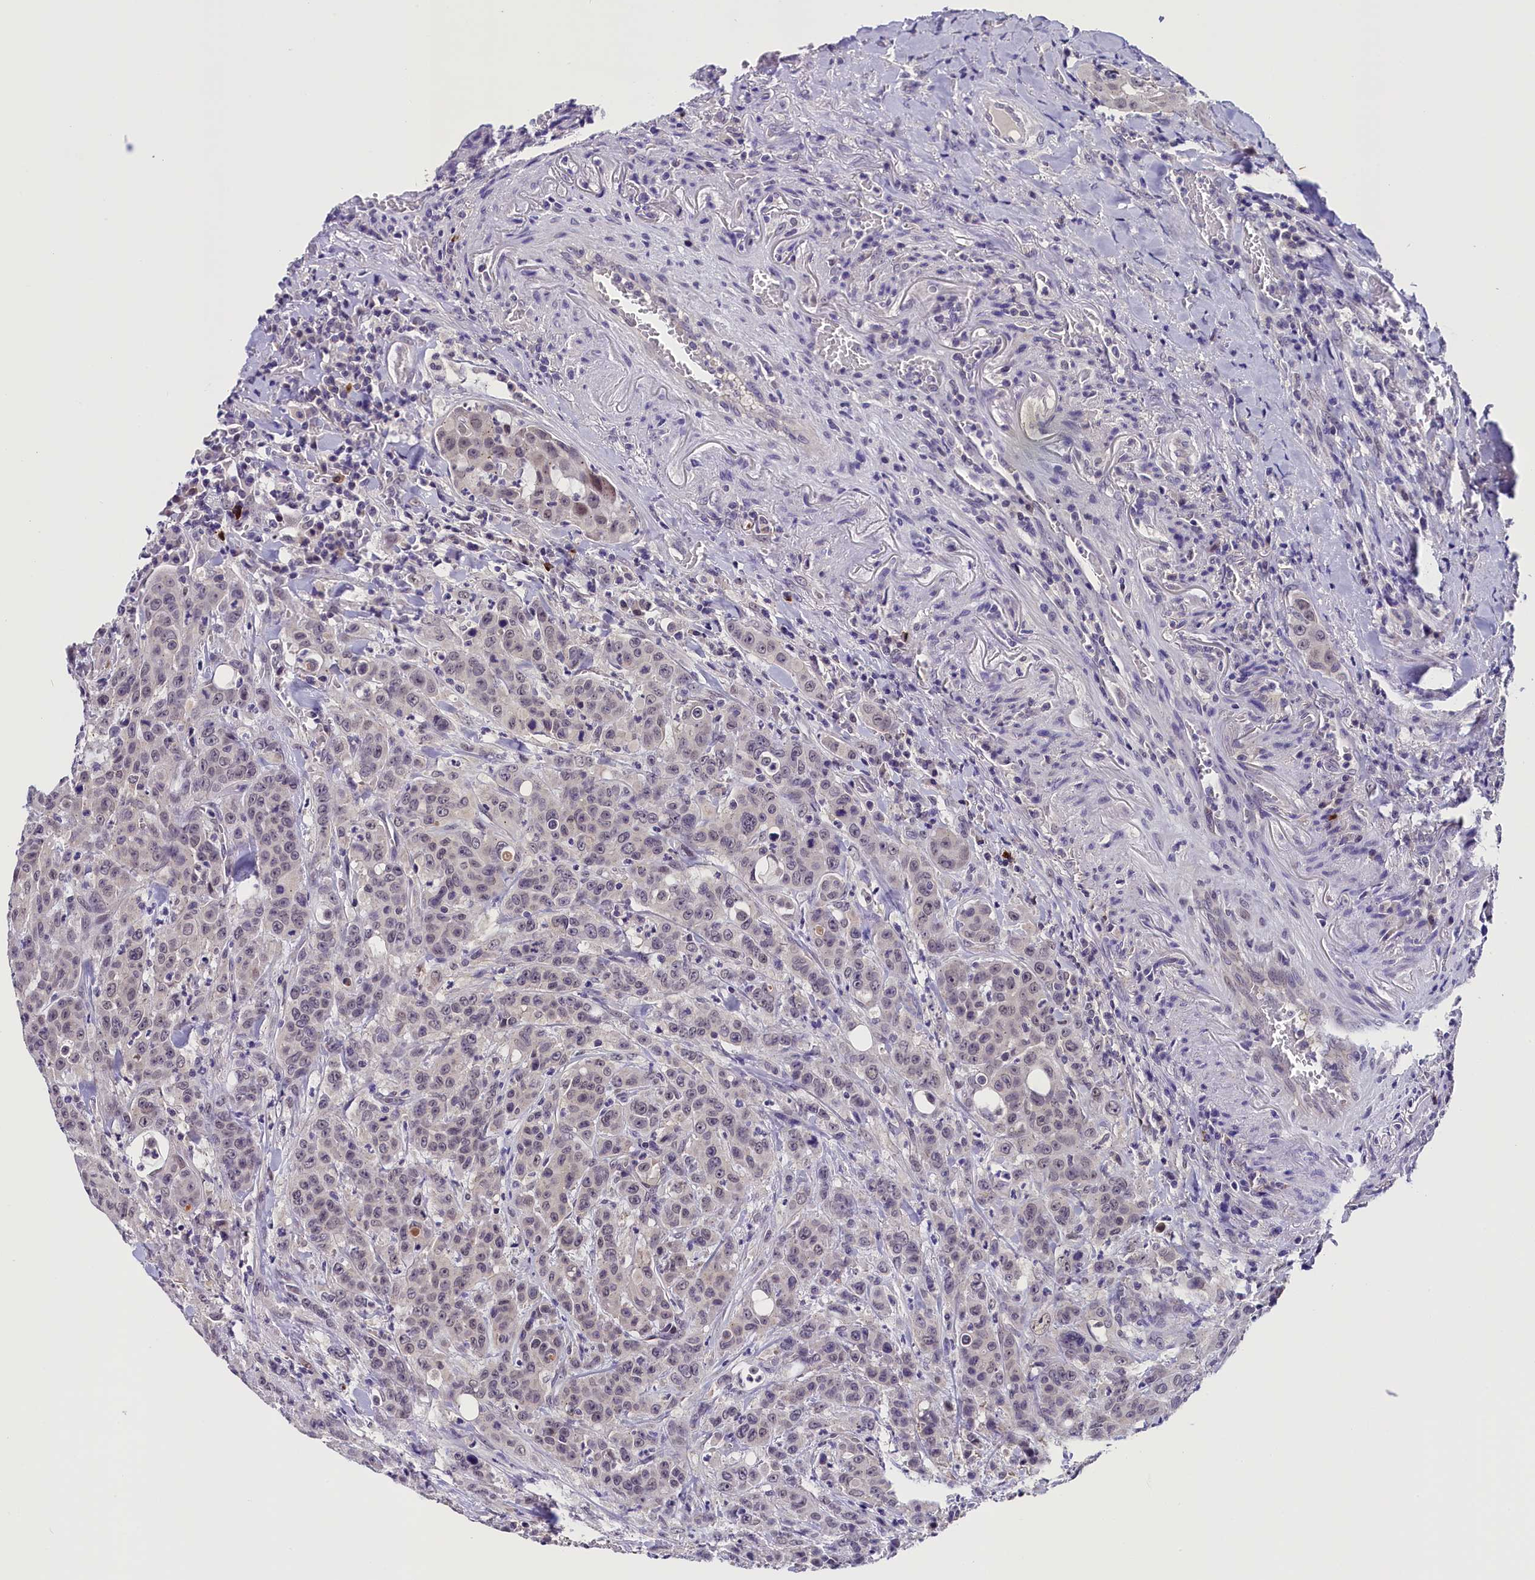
{"staining": {"intensity": "weak", "quantity": "<25%", "location": "nuclear"}, "tissue": "colorectal cancer", "cell_type": "Tumor cells", "image_type": "cancer", "snomed": [{"axis": "morphology", "description": "Adenocarcinoma, NOS"}, {"axis": "topography", "description": "Colon"}], "caption": "Micrograph shows no significant protein expression in tumor cells of colorectal cancer (adenocarcinoma).", "gene": "IQCN", "patient": {"sex": "male", "age": 62}}